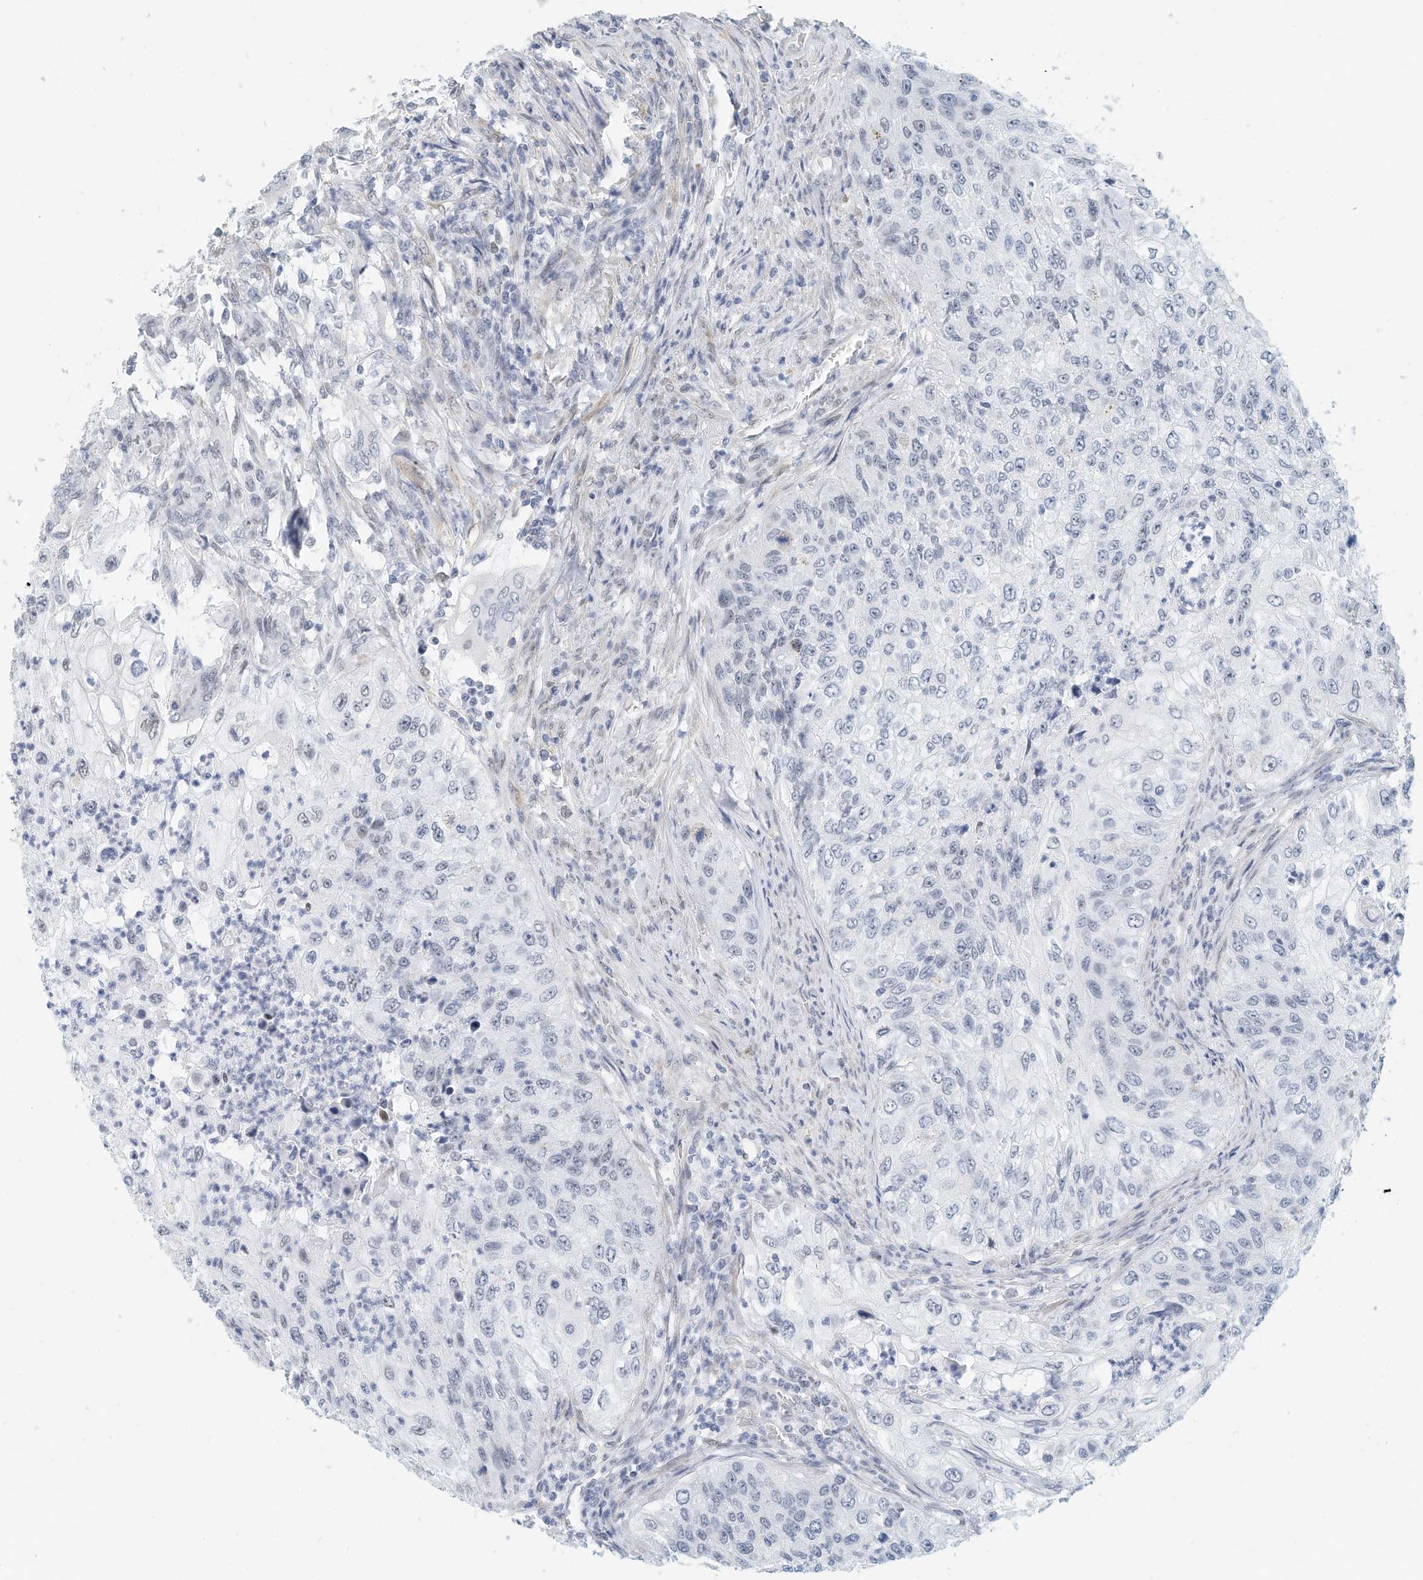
{"staining": {"intensity": "negative", "quantity": "none", "location": "none"}, "tissue": "urothelial cancer", "cell_type": "Tumor cells", "image_type": "cancer", "snomed": [{"axis": "morphology", "description": "Urothelial carcinoma, High grade"}, {"axis": "topography", "description": "Urinary bladder"}], "caption": "This is a histopathology image of IHC staining of urothelial cancer, which shows no expression in tumor cells. (DAB IHC with hematoxylin counter stain).", "gene": "ARHGAP28", "patient": {"sex": "female", "age": 60}}